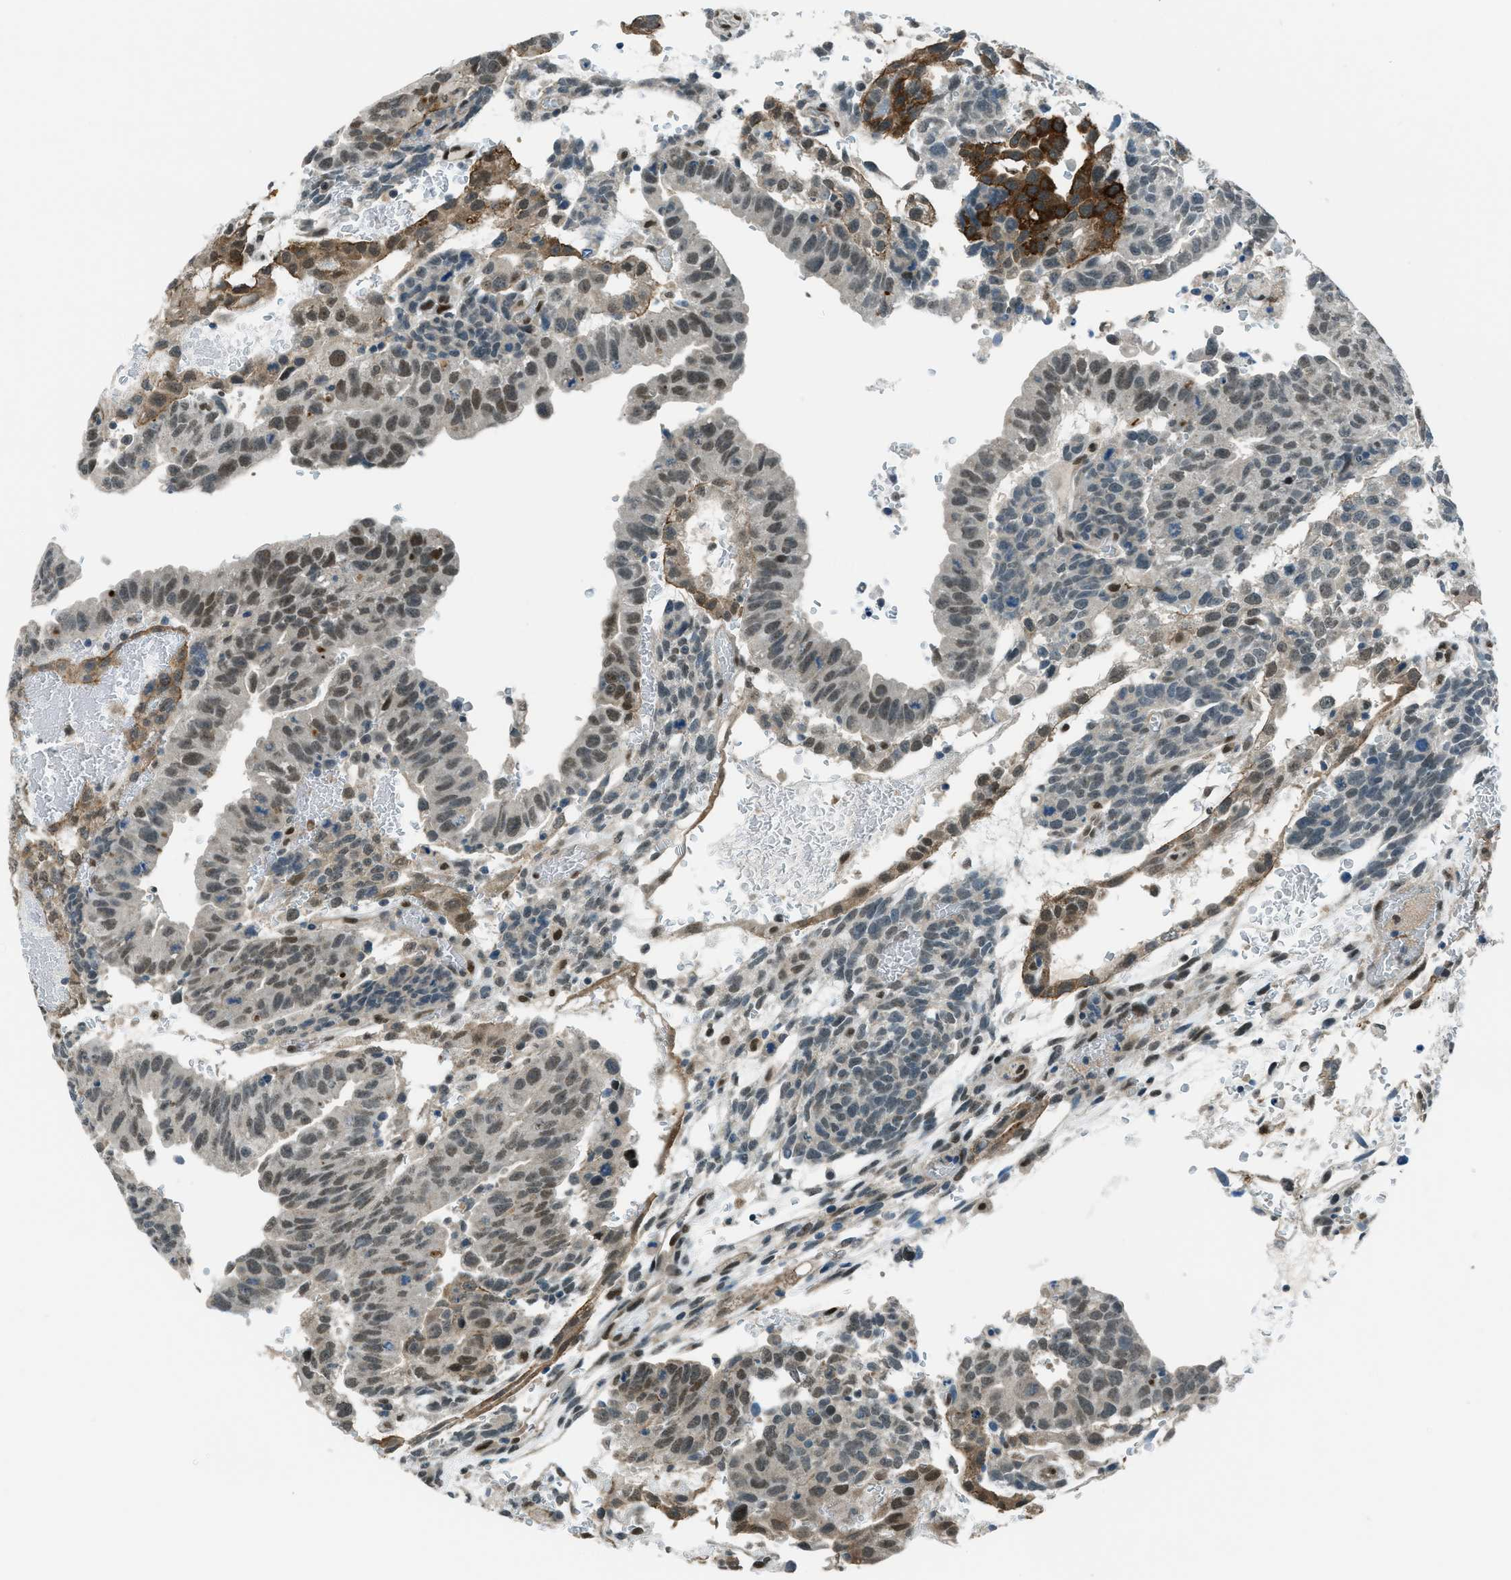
{"staining": {"intensity": "weak", "quantity": ">75%", "location": "nuclear"}, "tissue": "testis cancer", "cell_type": "Tumor cells", "image_type": "cancer", "snomed": [{"axis": "morphology", "description": "Seminoma, NOS"}, {"axis": "morphology", "description": "Carcinoma, Embryonal, NOS"}, {"axis": "topography", "description": "Testis"}], "caption": "Human testis seminoma stained with a brown dye displays weak nuclear positive positivity in approximately >75% of tumor cells.", "gene": "NPEPL1", "patient": {"sex": "male", "age": 52}}